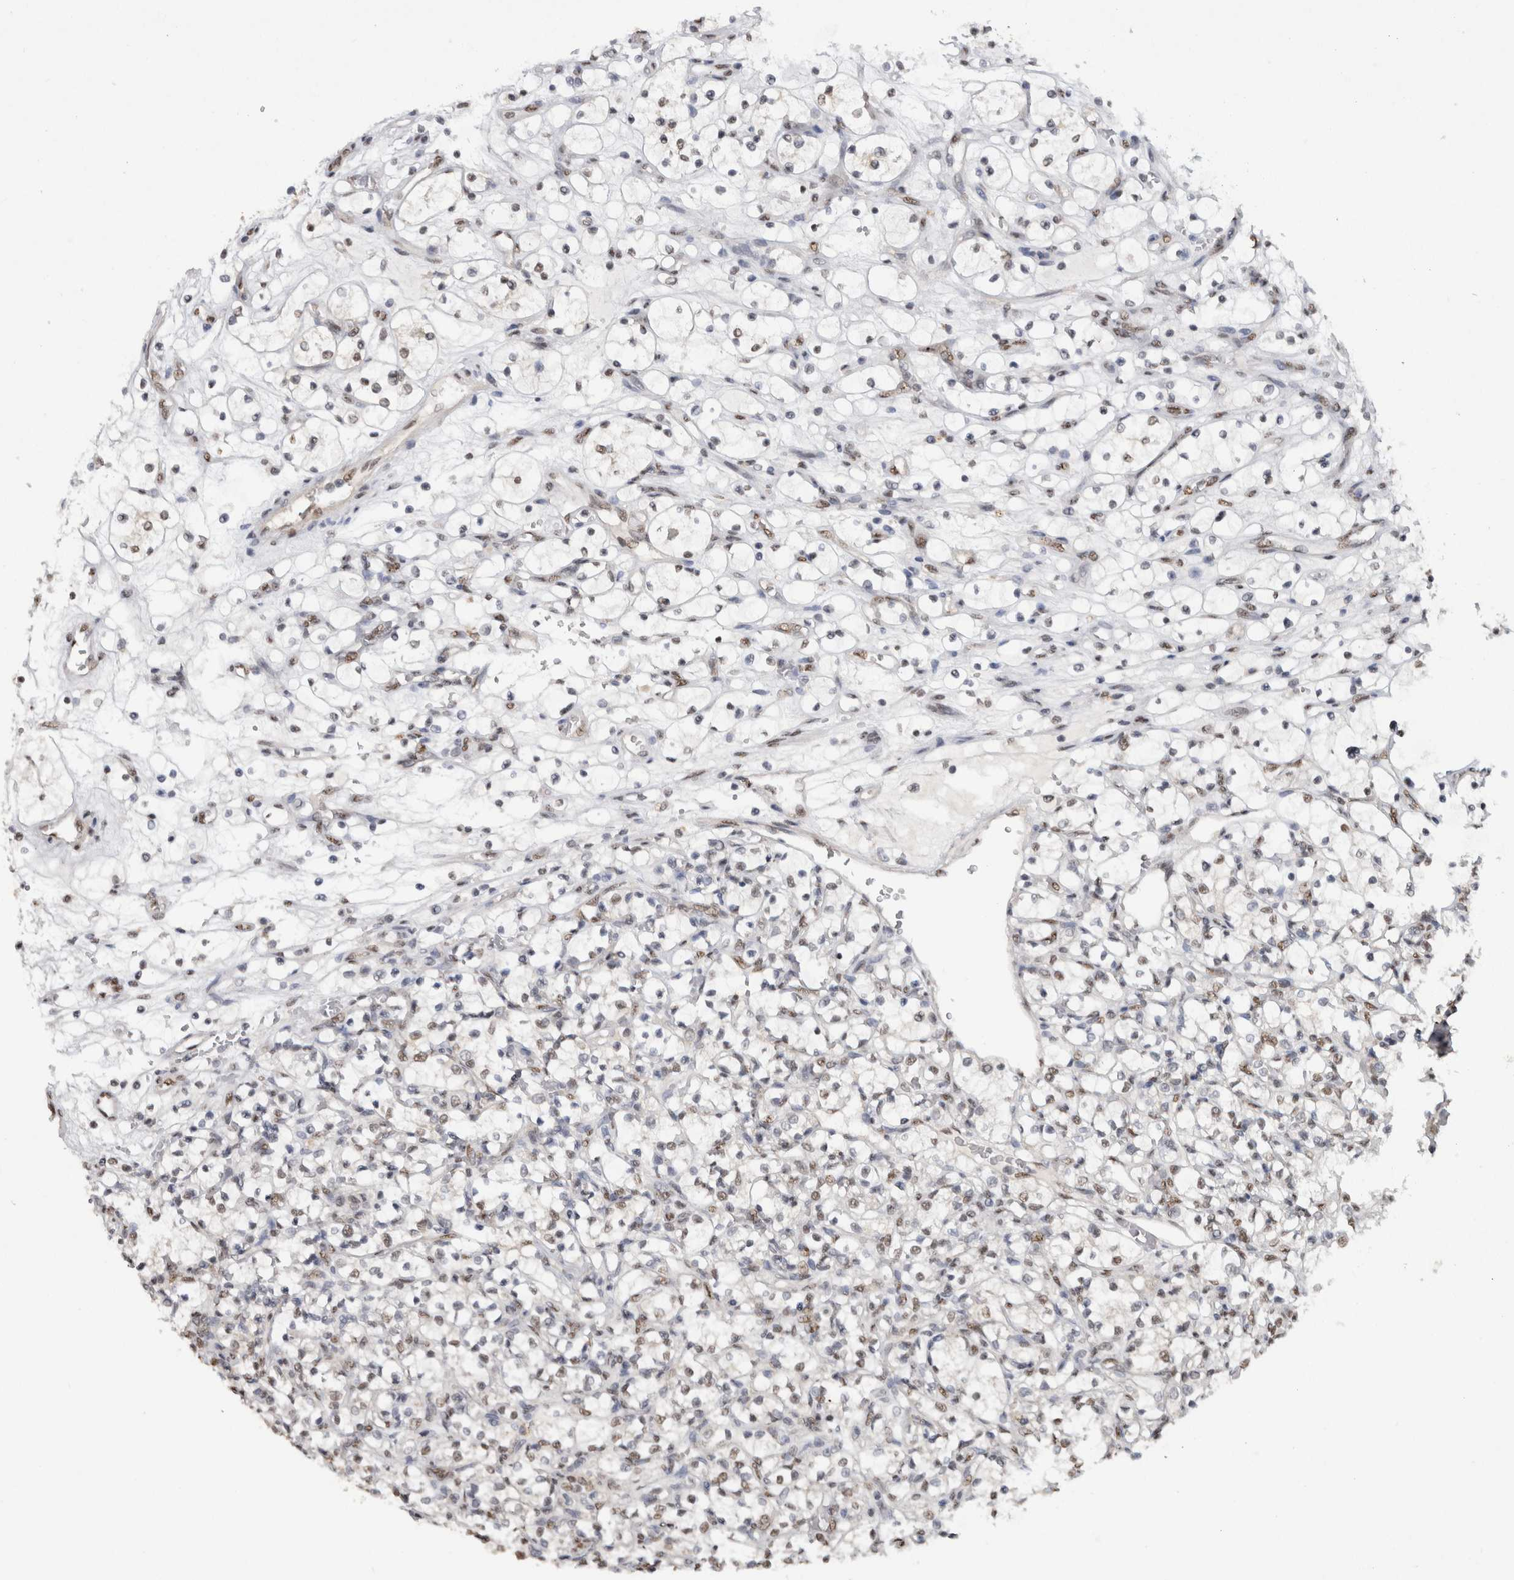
{"staining": {"intensity": "weak", "quantity": "25%-75%", "location": "nuclear"}, "tissue": "renal cancer", "cell_type": "Tumor cells", "image_type": "cancer", "snomed": [{"axis": "morphology", "description": "Adenocarcinoma, NOS"}, {"axis": "topography", "description": "Kidney"}], "caption": "Renal adenocarcinoma stained with a protein marker reveals weak staining in tumor cells.", "gene": "RPS6KA2", "patient": {"sex": "female", "age": 69}}